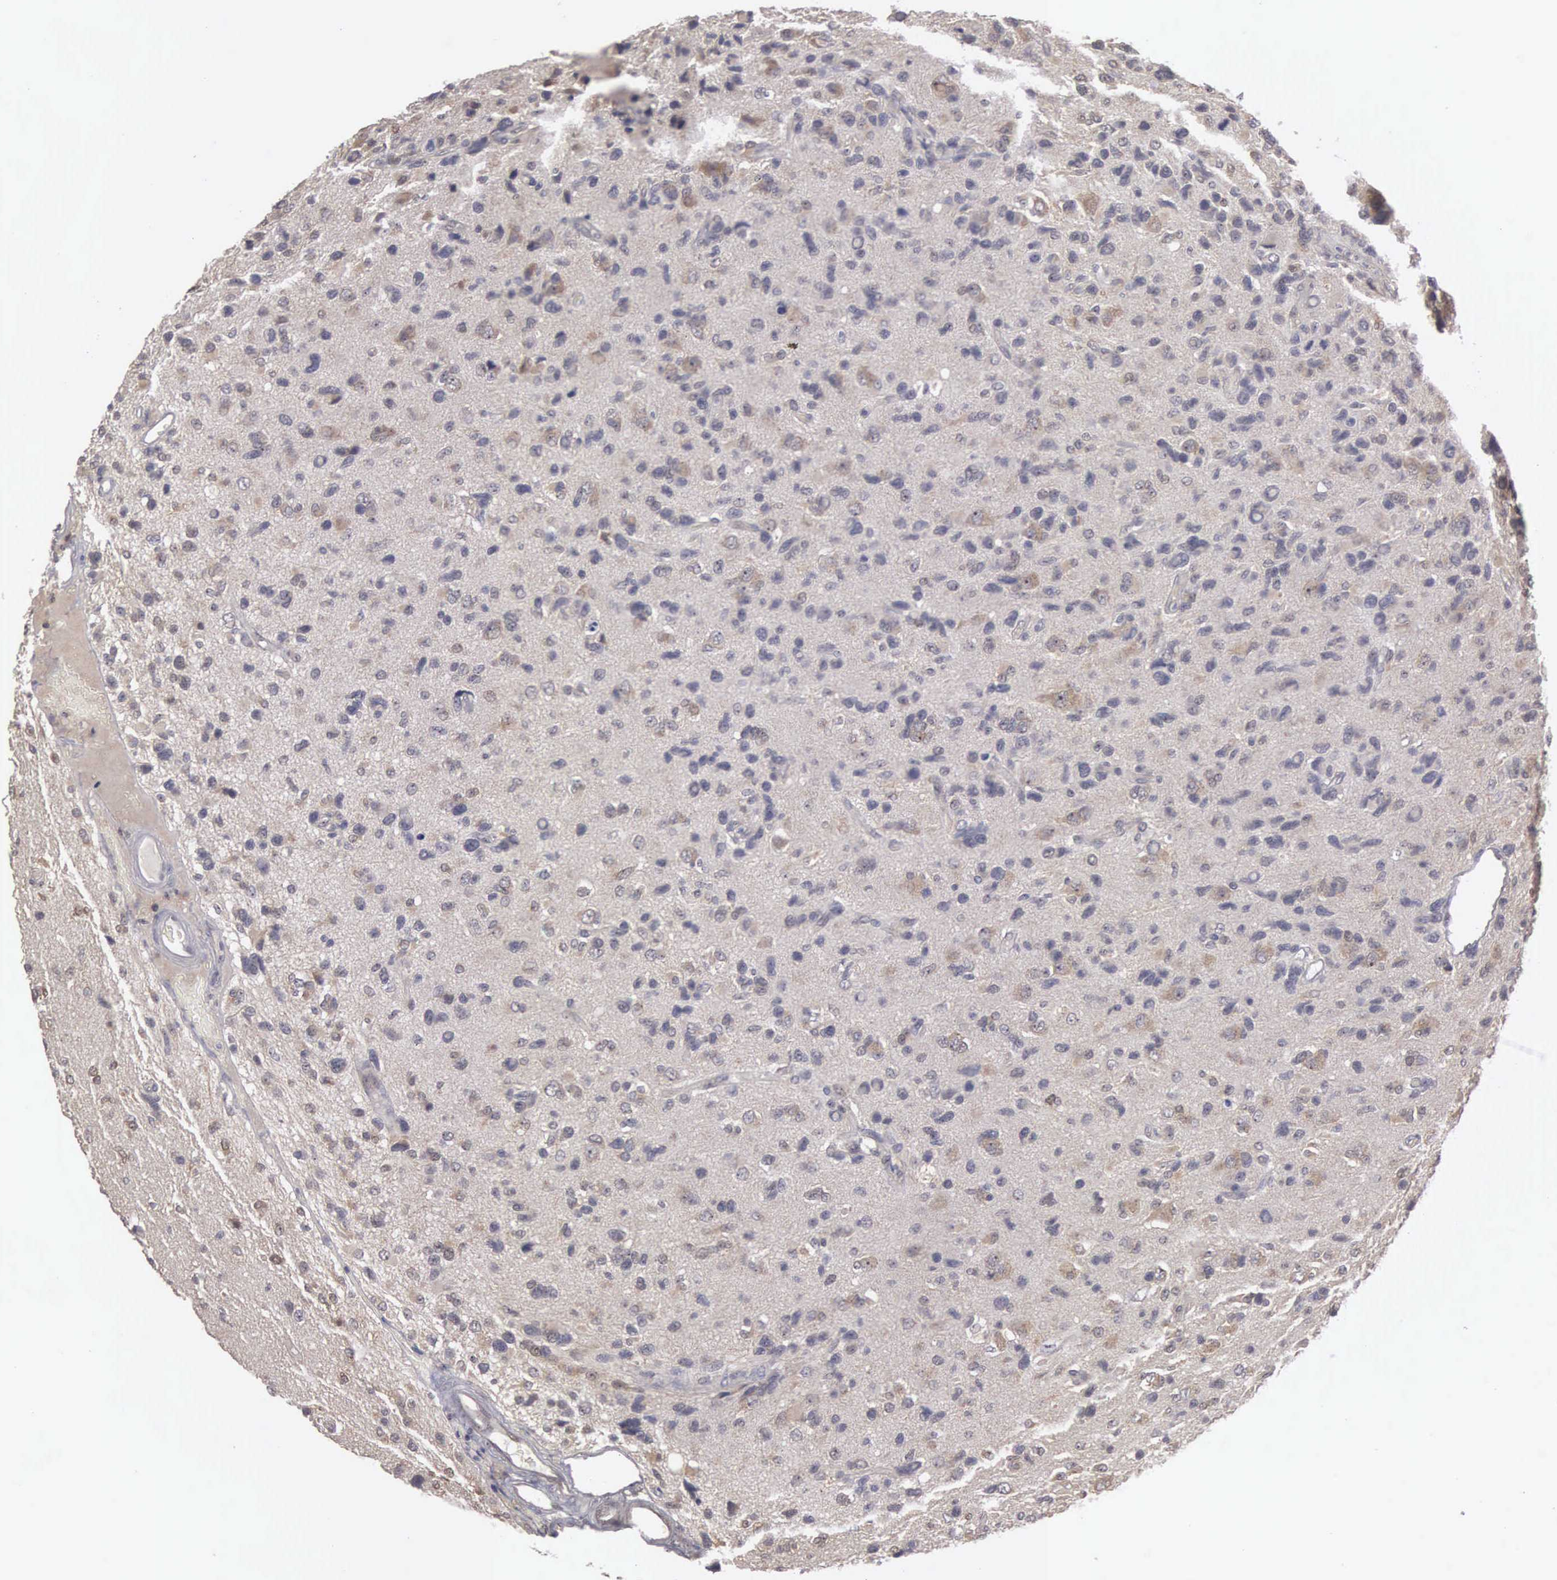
{"staining": {"intensity": "negative", "quantity": "none", "location": "none"}, "tissue": "glioma", "cell_type": "Tumor cells", "image_type": "cancer", "snomed": [{"axis": "morphology", "description": "Glioma, malignant, High grade"}, {"axis": "topography", "description": "Brain"}], "caption": "The IHC image has no significant expression in tumor cells of glioma tissue.", "gene": "AMN", "patient": {"sex": "male", "age": 77}}